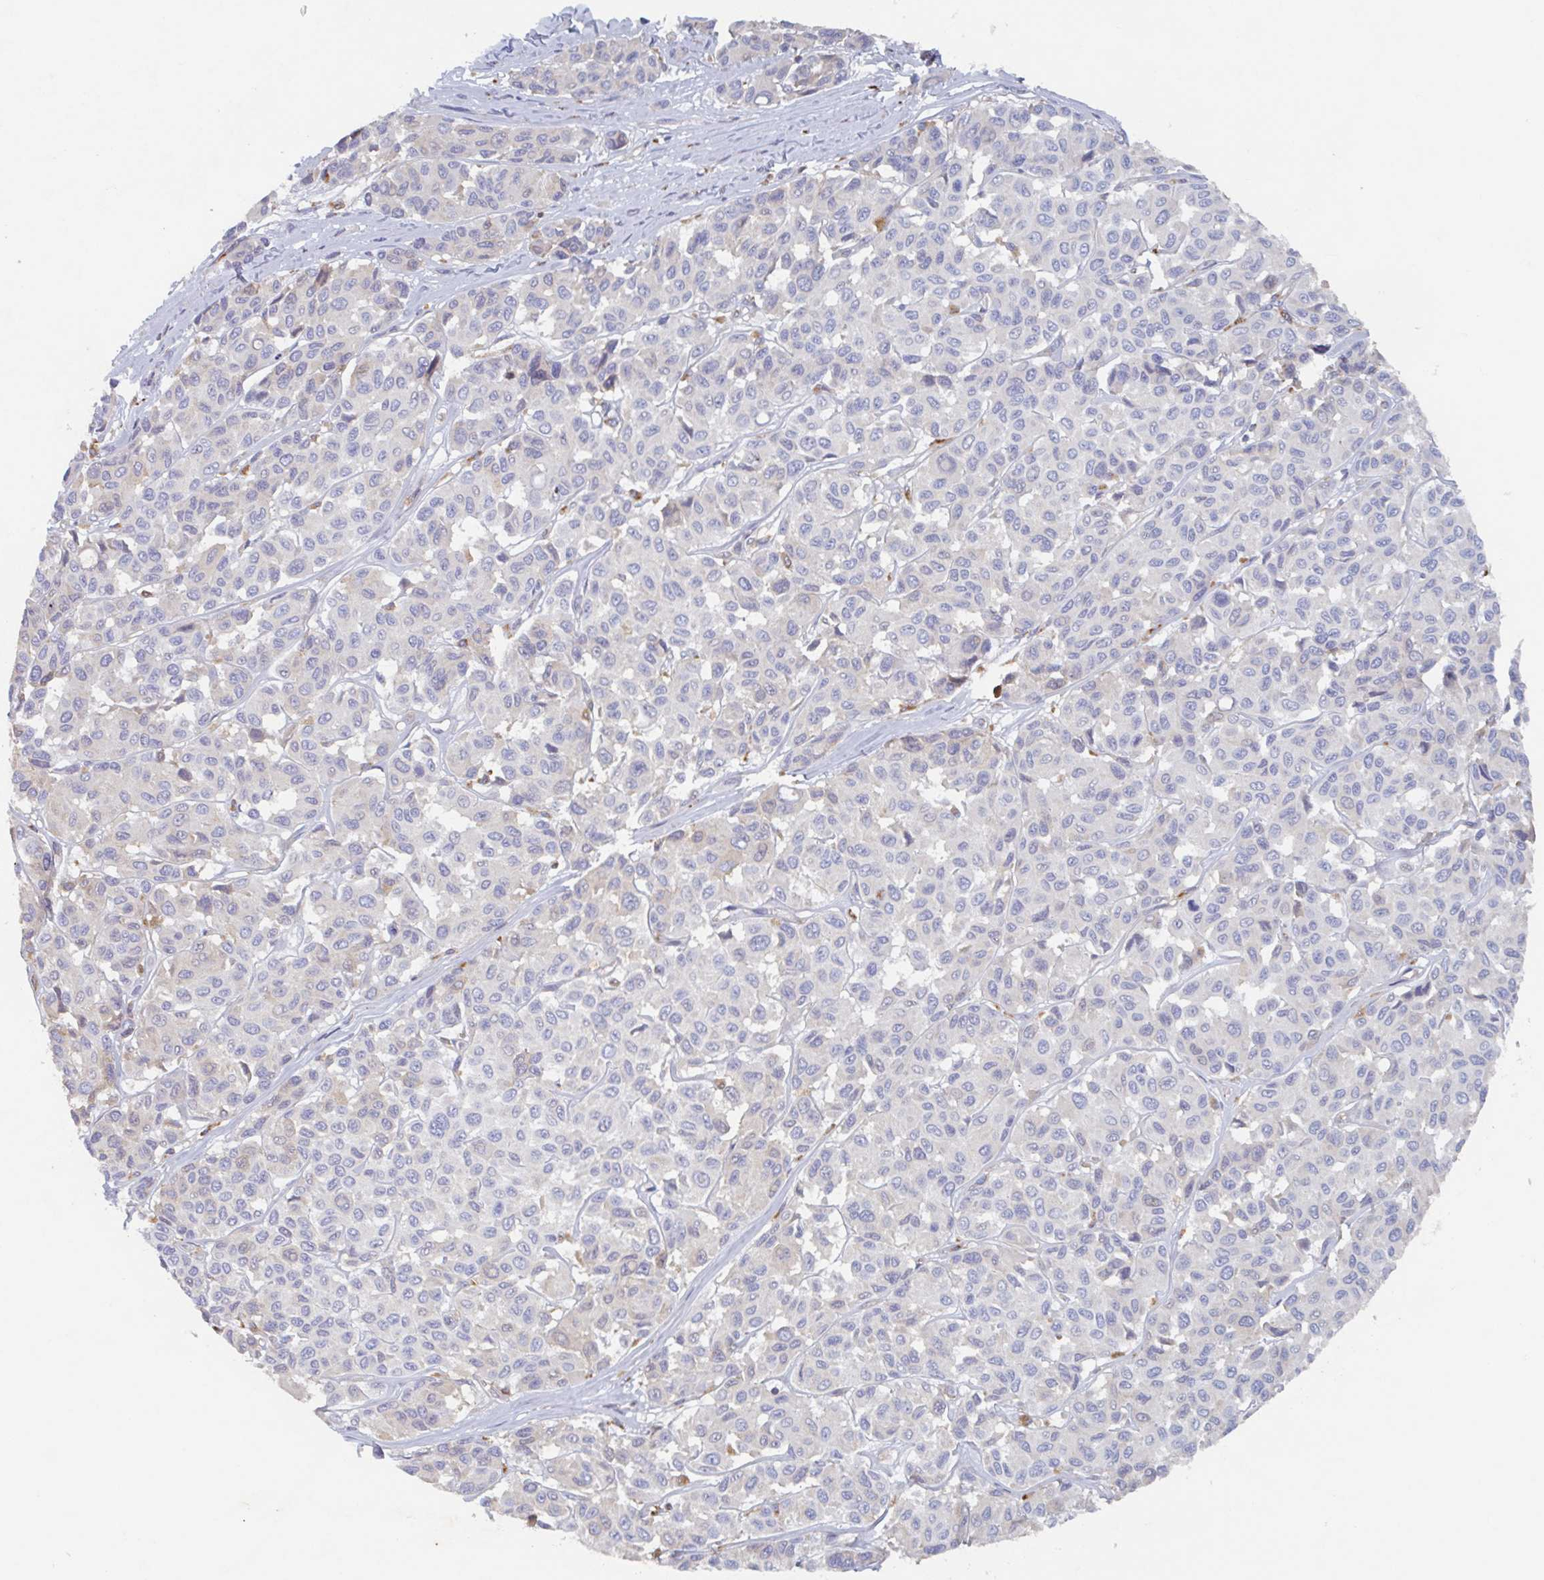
{"staining": {"intensity": "negative", "quantity": "none", "location": "none"}, "tissue": "melanoma", "cell_type": "Tumor cells", "image_type": "cancer", "snomed": [{"axis": "morphology", "description": "Malignant melanoma, NOS"}, {"axis": "topography", "description": "Skin"}], "caption": "This is an immunohistochemistry micrograph of human malignant melanoma. There is no positivity in tumor cells.", "gene": "MANBA", "patient": {"sex": "female", "age": 66}}